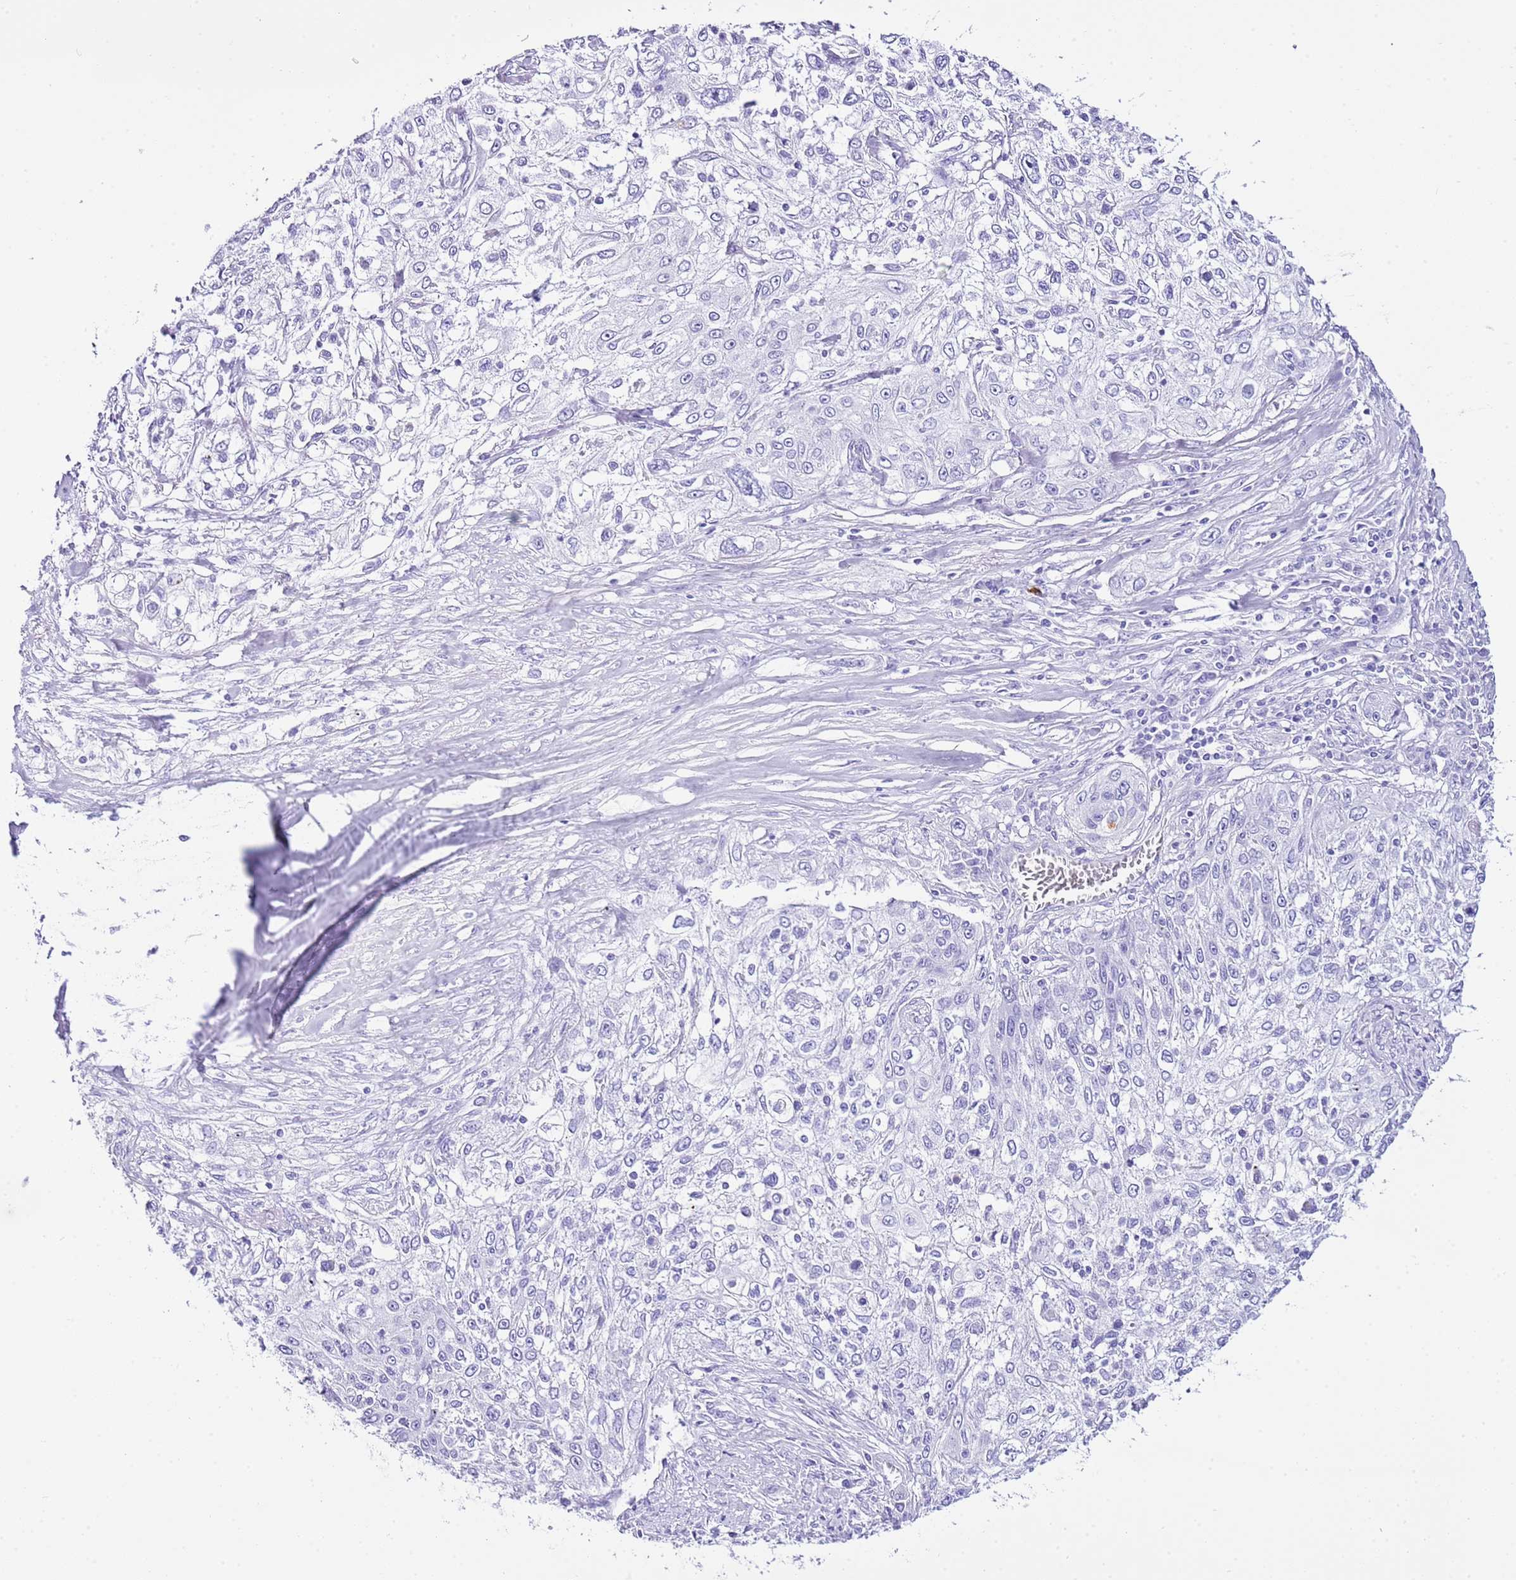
{"staining": {"intensity": "negative", "quantity": "none", "location": "none"}, "tissue": "lung cancer", "cell_type": "Tumor cells", "image_type": "cancer", "snomed": [{"axis": "morphology", "description": "Squamous cell carcinoma, NOS"}, {"axis": "topography", "description": "Lung"}], "caption": "This is a photomicrograph of IHC staining of lung cancer (squamous cell carcinoma), which shows no positivity in tumor cells.", "gene": "KCNC1", "patient": {"sex": "female", "age": 69}}